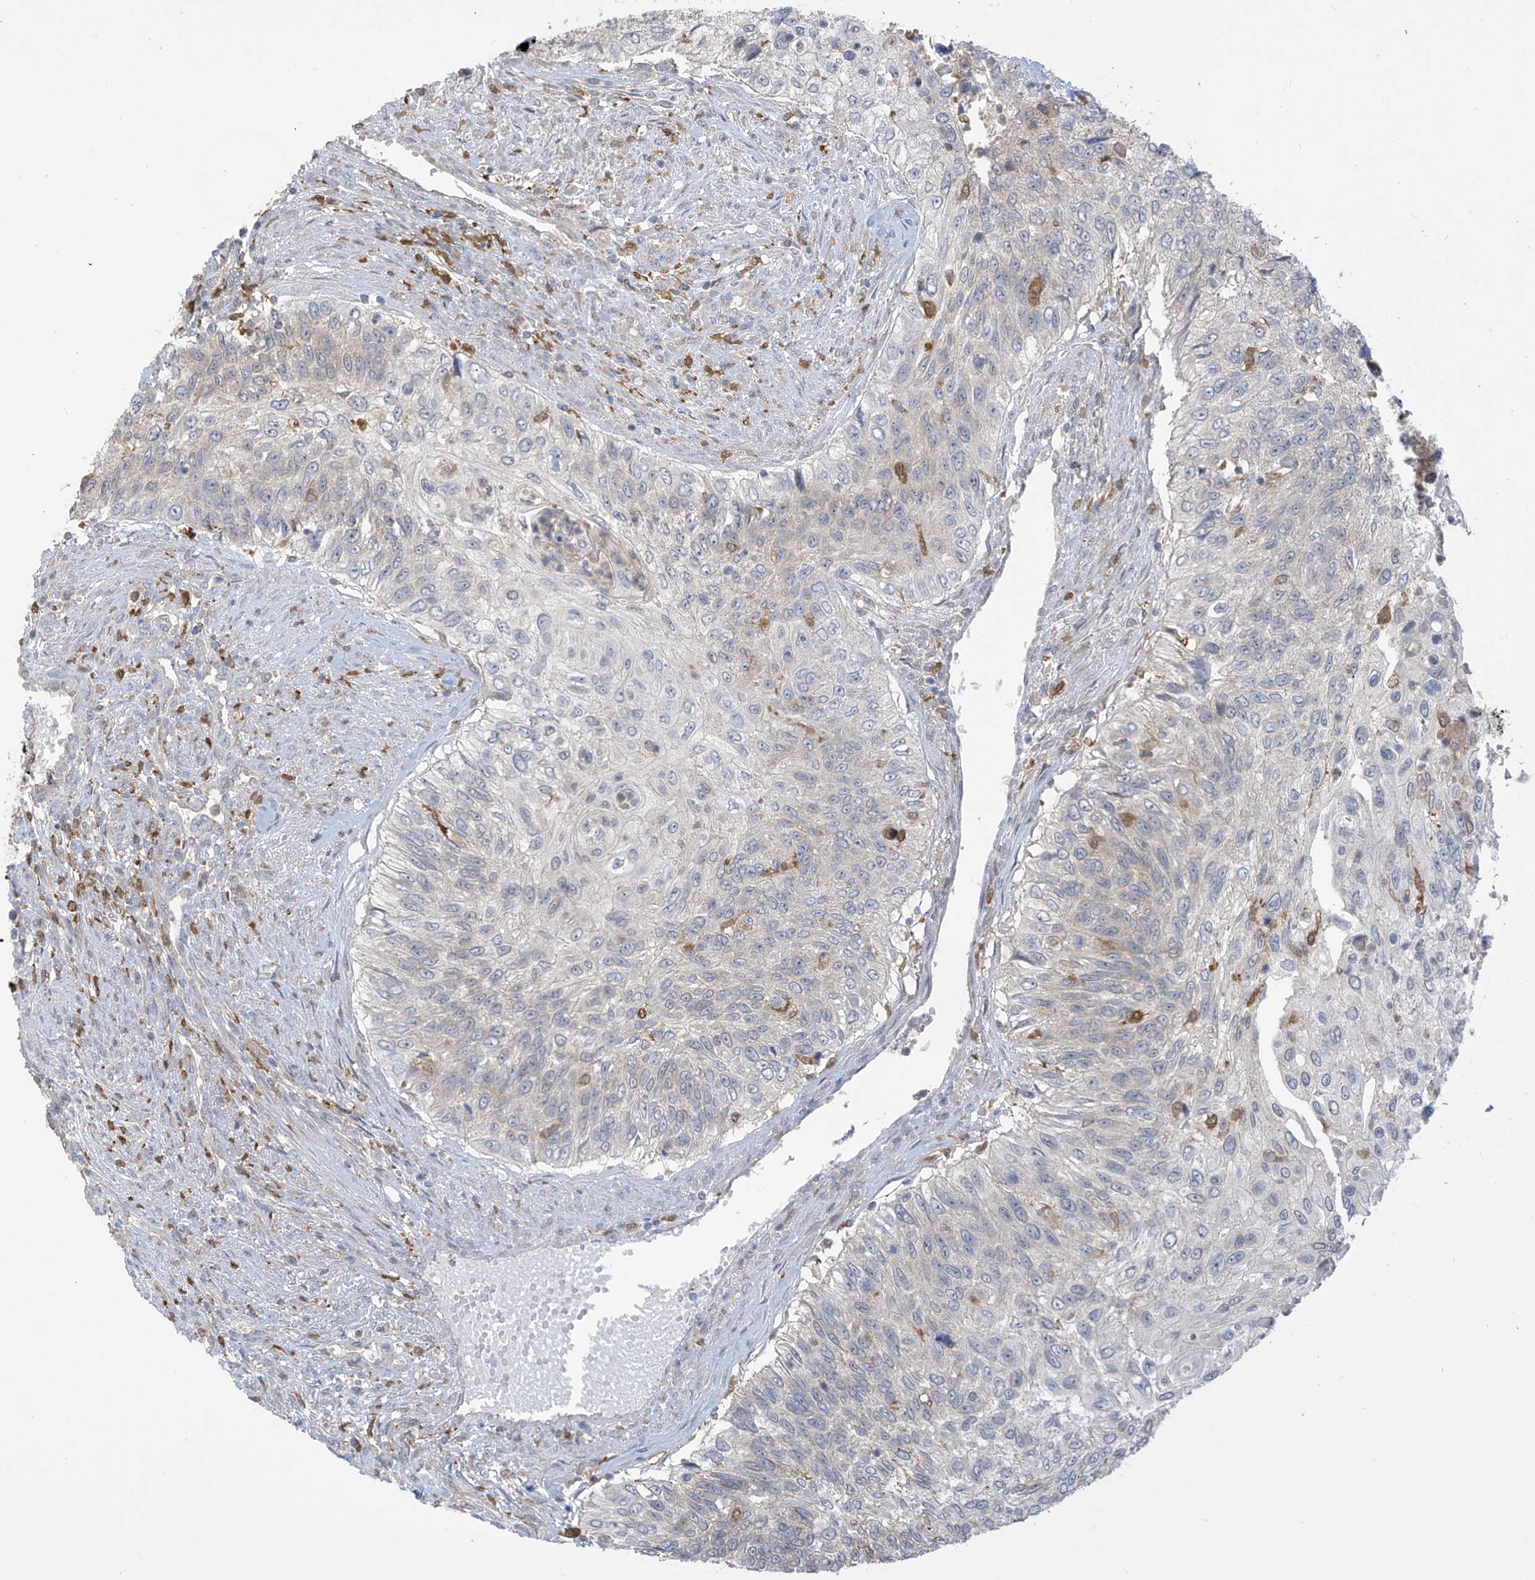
{"staining": {"intensity": "negative", "quantity": "none", "location": "none"}, "tissue": "urothelial cancer", "cell_type": "Tumor cells", "image_type": "cancer", "snomed": [{"axis": "morphology", "description": "Urothelial carcinoma, High grade"}, {"axis": "topography", "description": "Urinary bladder"}], "caption": "IHC micrograph of neoplastic tissue: human urothelial carcinoma (high-grade) stained with DAB (3,3'-diaminobenzidine) reveals no significant protein expression in tumor cells.", "gene": "IDH1", "patient": {"sex": "female", "age": 60}}